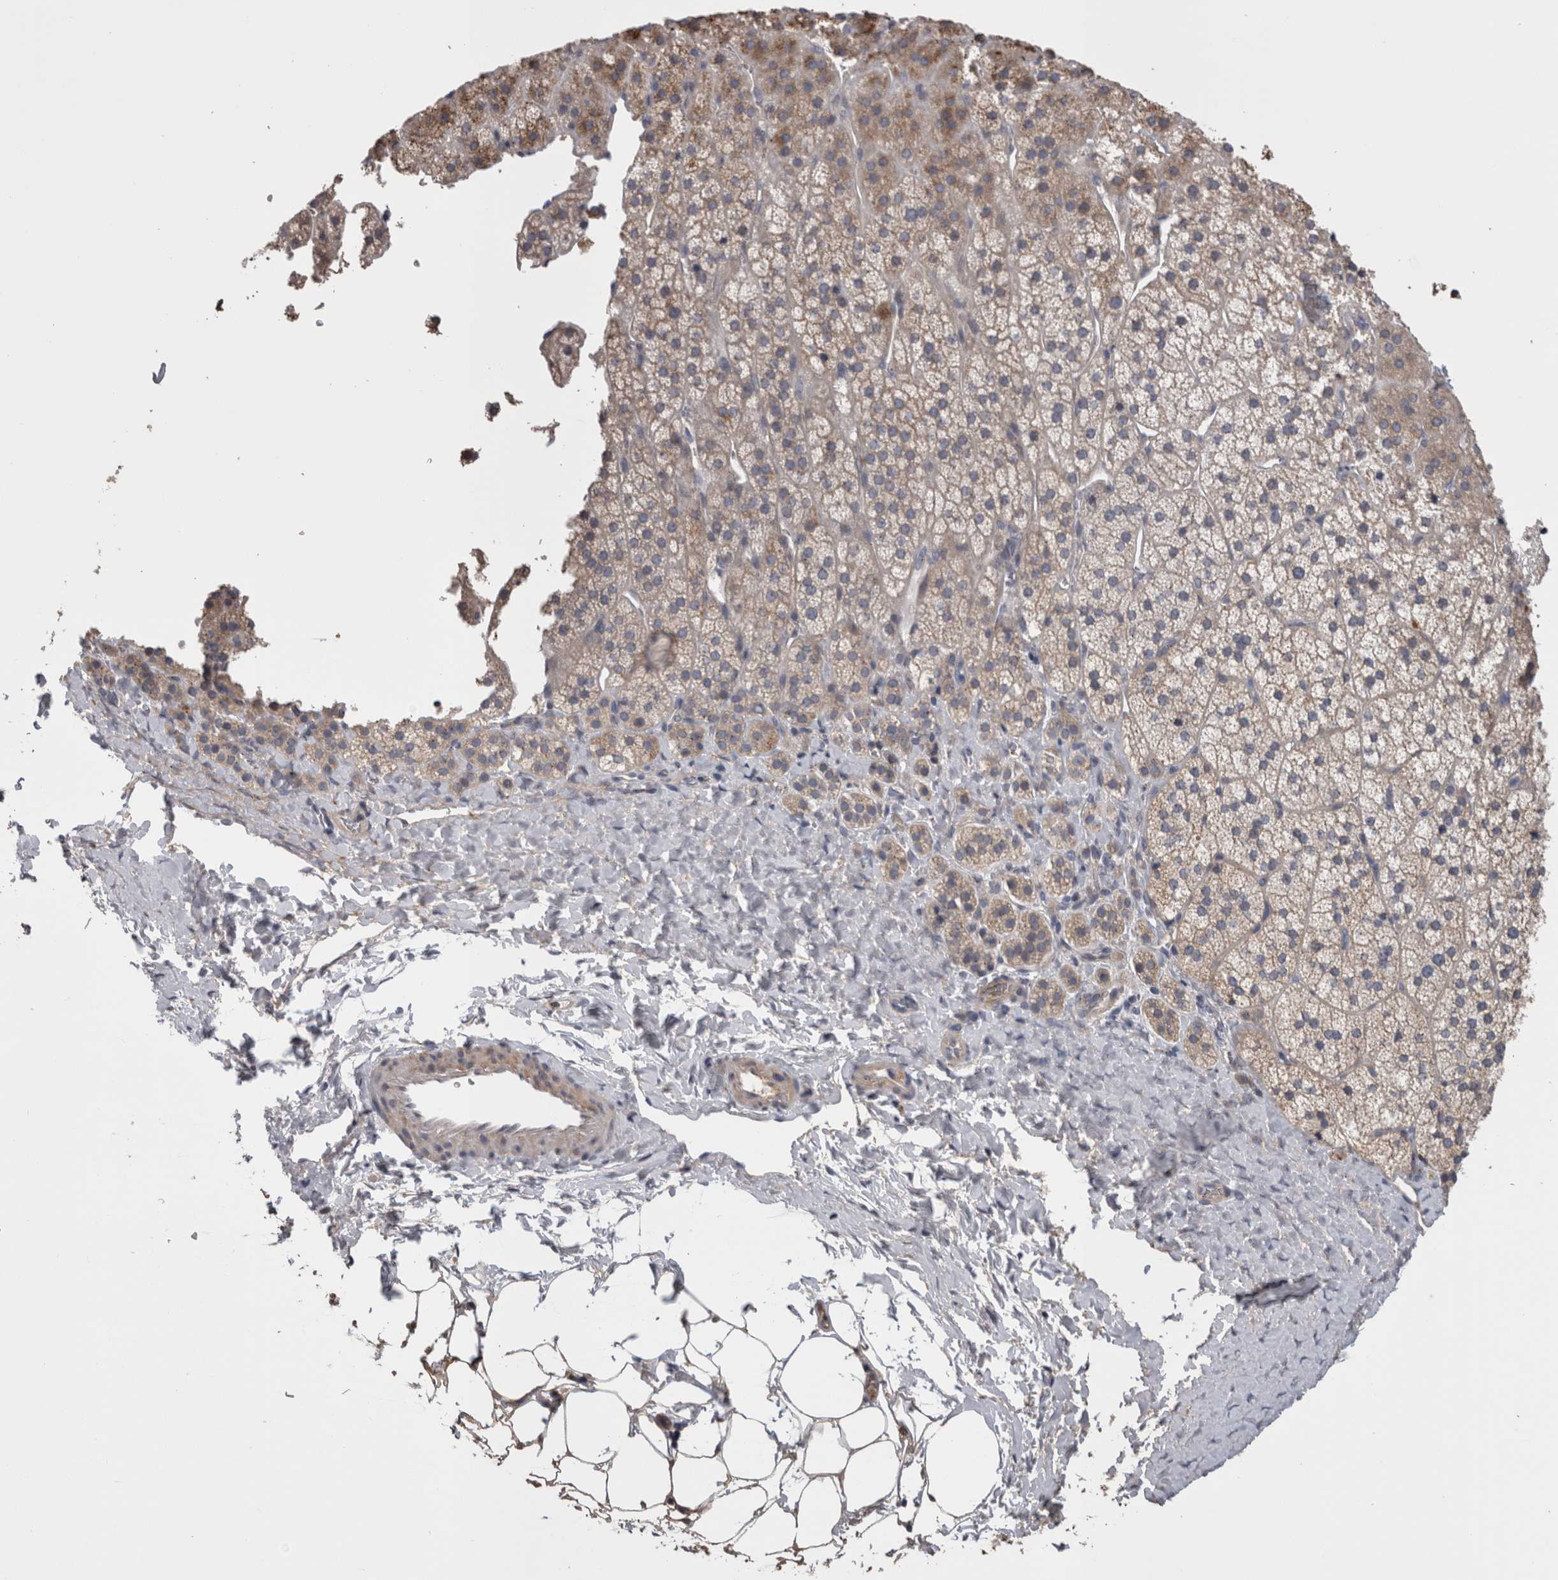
{"staining": {"intensity": "weak", "quantity": "25%-75%", "location": "cytoplasmic/membranous"}, "tissue": "adrenal gland", "cell_type": "Glandular cells", "image_type": "normal", "snomed": [{"axis": "morphology", "description": "Normal tissue, NOS"}, {"axis": "topography", "description": "Adrenal gland"}], "caption": "The micrograph reveals immunohistochemical staining of benign adrenal gland. There is weak cytoplasmic/membranous expression is seen in approximately 25%-75% of glandular cells. (DAB = brown stain, brightfield microscopy at high magnification).", "gene": "STC1", "patient": {"sex": "female", "age": 44}}